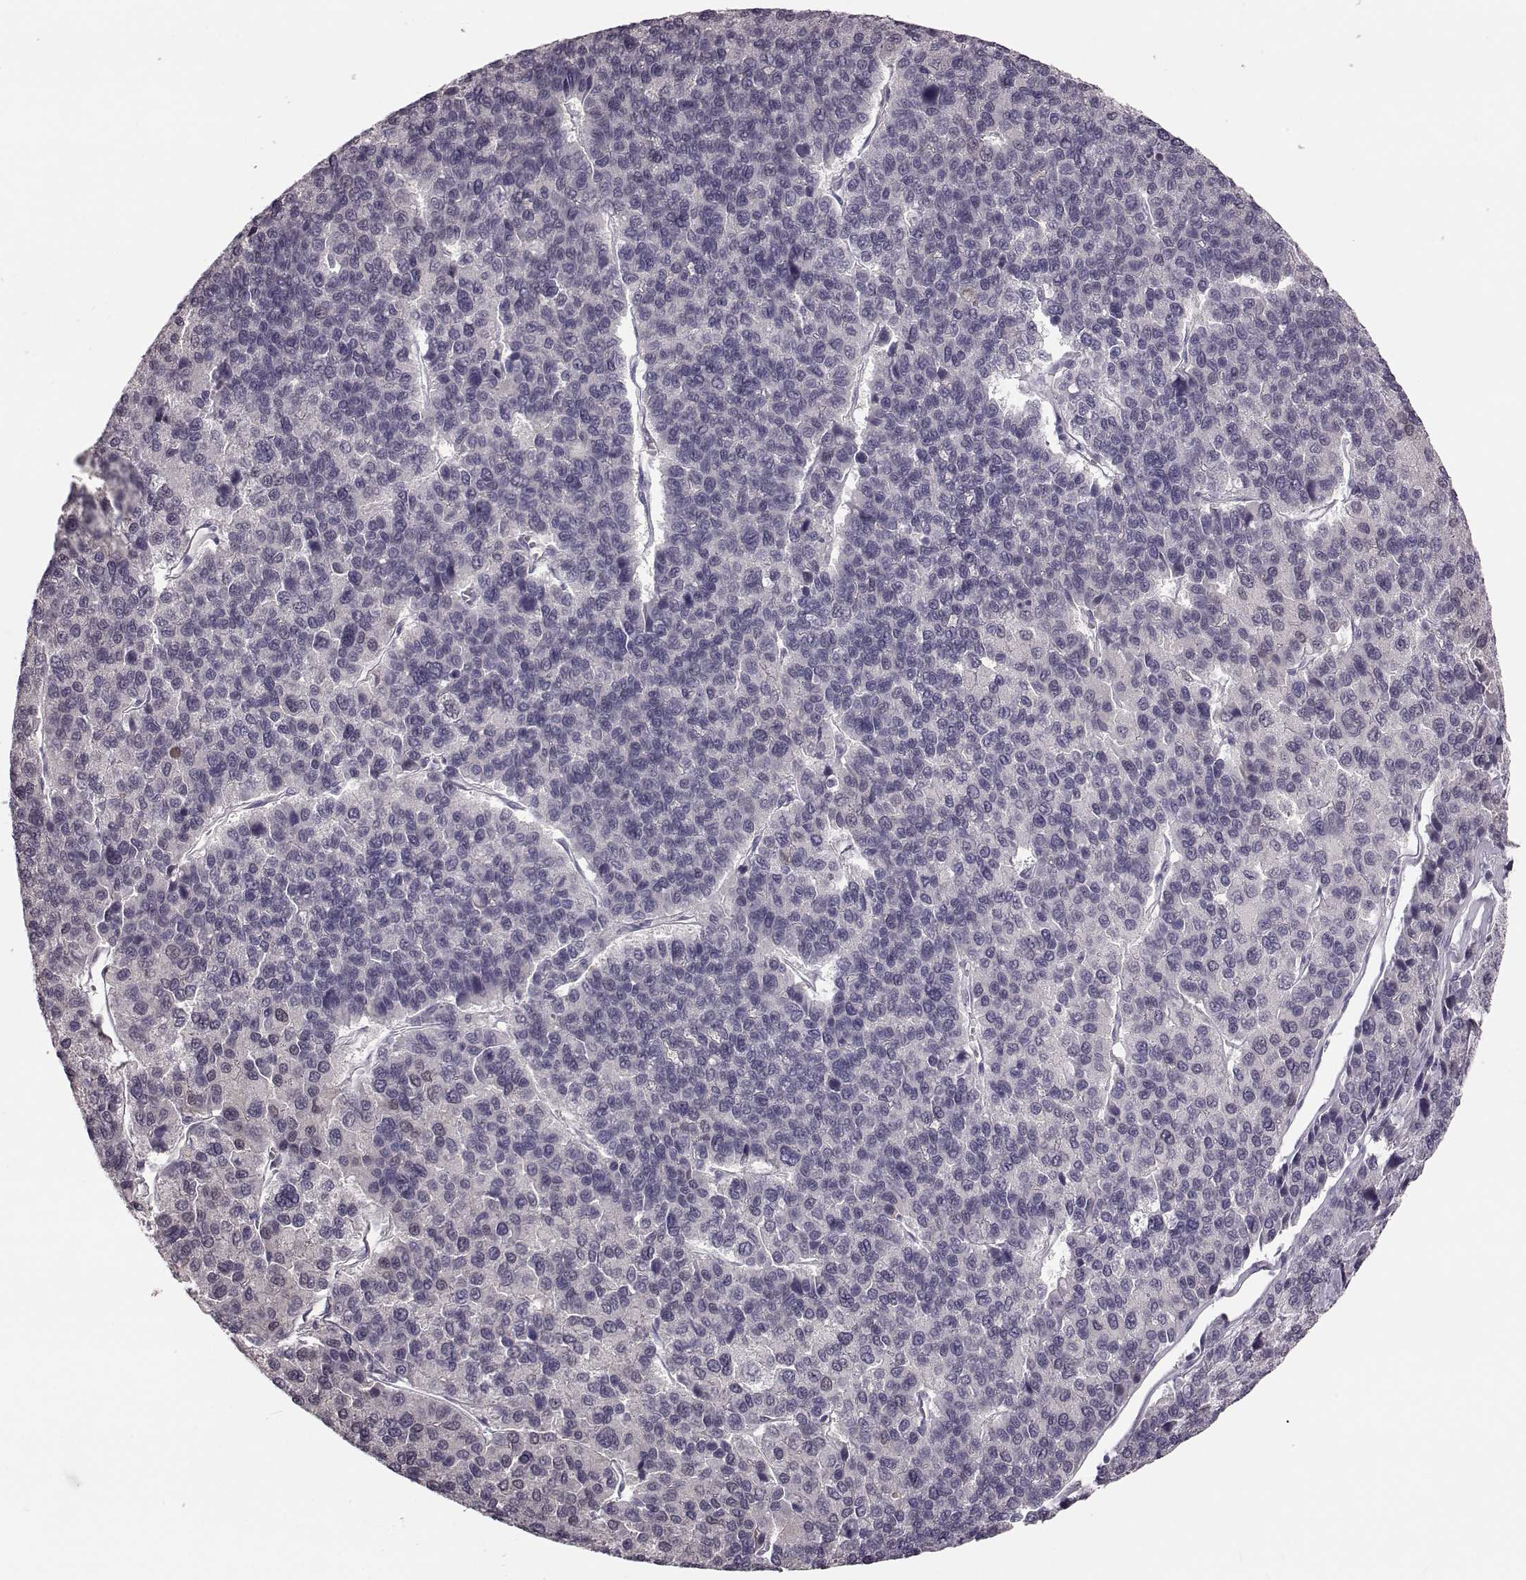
{"staining": {"intensity": "weak", "quantity": "25%-75%", "location": "cytoplasmic/membranous,nuclear"}, "tissue": "liver cancer", "cell_type": "Tumor cells", "image_type": "cancer", "snomed": [{"axis": "morphology", "description": "Carcinoma, Hepatocellular, NOS"}, {"axis": "topography", "description": "Liver"}], "caption": "A histopathology image showing weak cytoplasmic/membranous and nuclear expression in approximately 25%-75% of tumor cells in liver cancer (hepatocellular carcinoma), as visualized by brown immunohistochemical staining.", "gene": "ZNF433", "patient": {"sex": "female", "age": 41}}